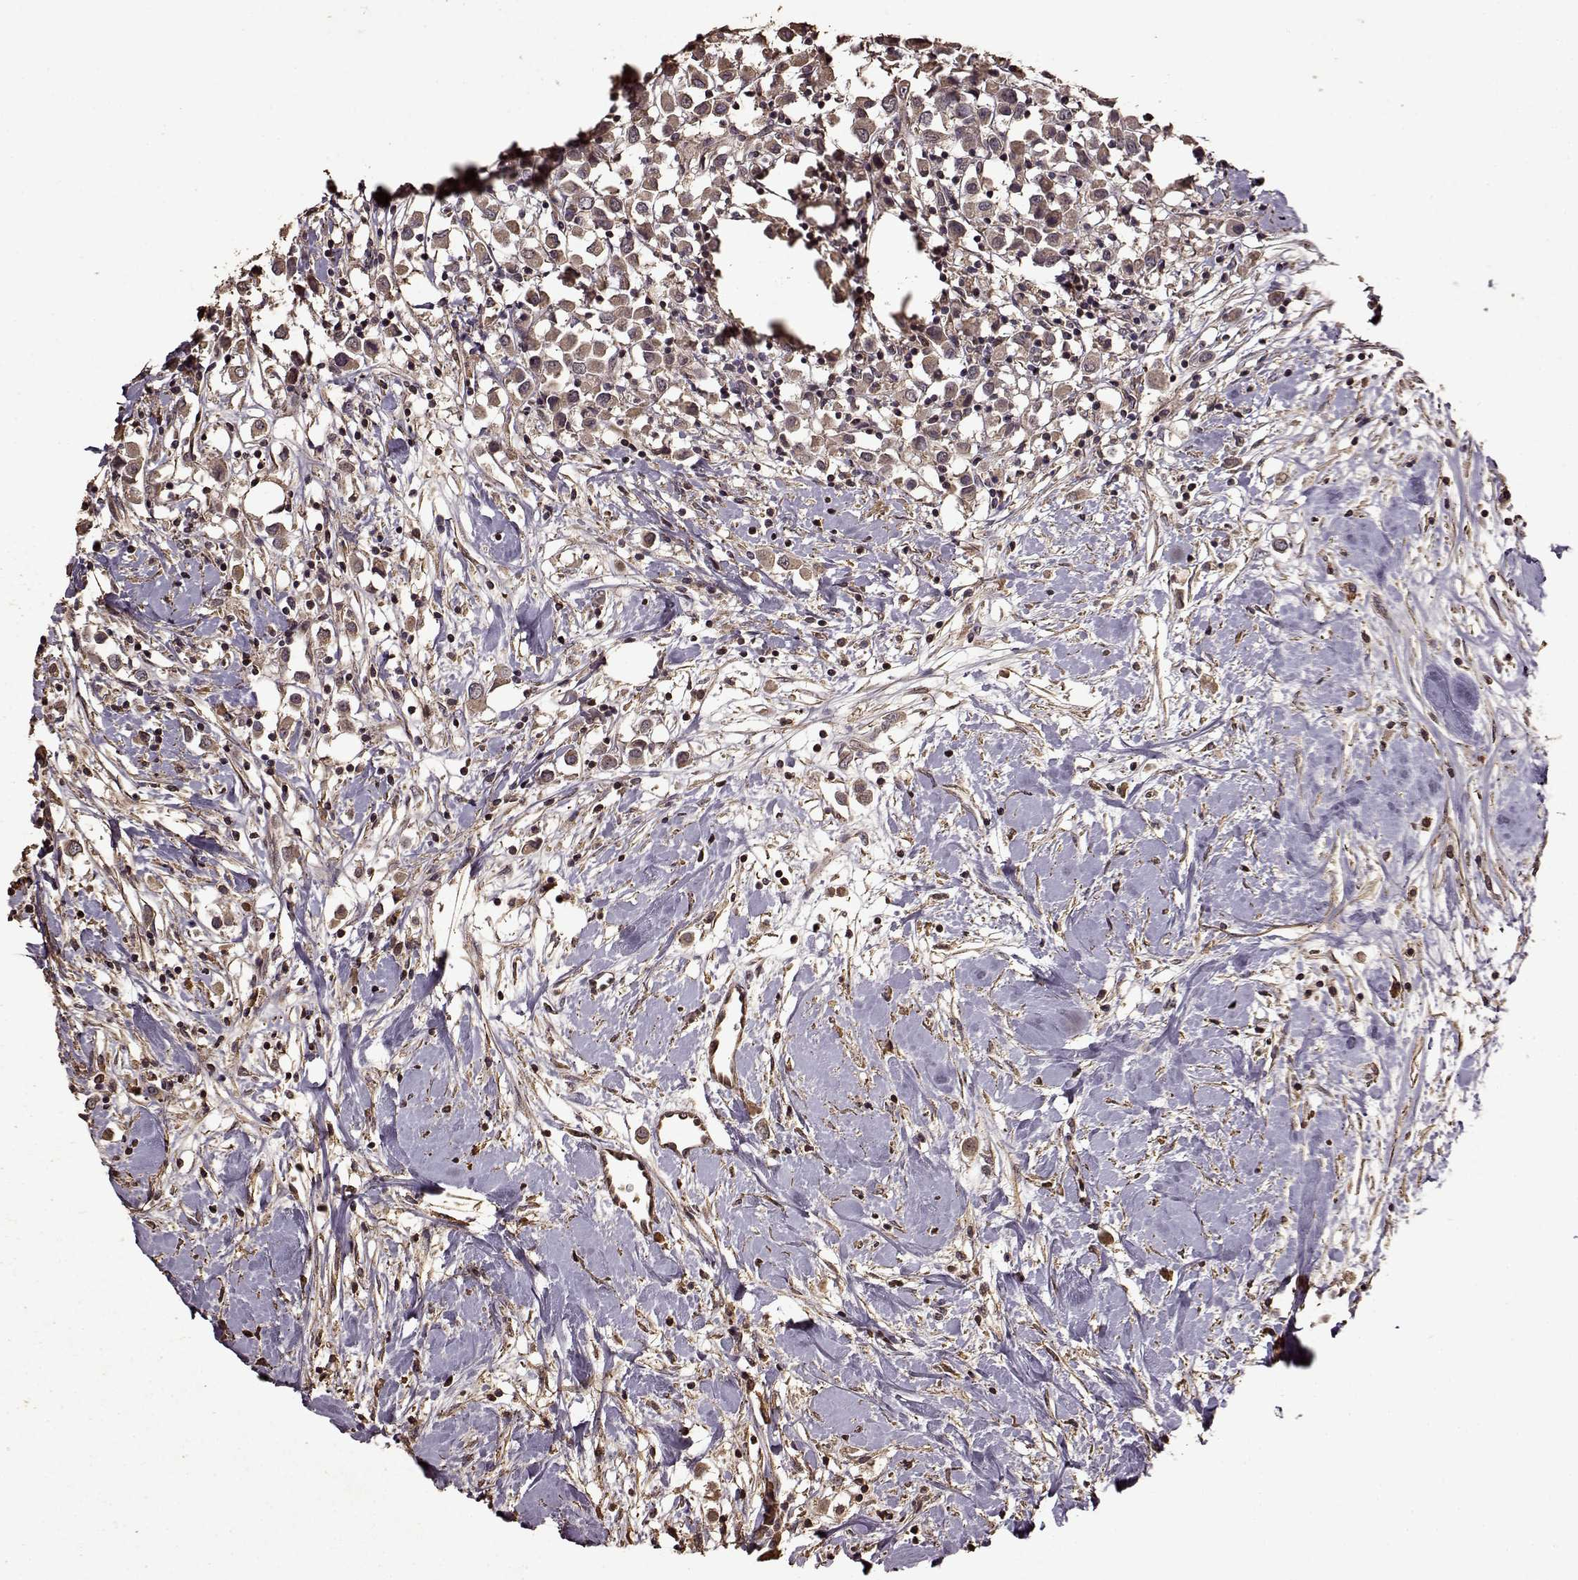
{"staining": {"intensity": "weak", "quantity": ">75%", "location": "cytoplasmic/membranous"}, "tissue": "breast cancer", "cell_type": "Tumor cells", "image_type": "cancer", "snomed": [{"axis": "morphology", "description": "Duct carcinoma"}, {"axis": "topography", "description": "Breast"}], "caption": "An immunohistochemistry histopathology image of tumor tissue is shown. Protein staining in brown highlights weak cytoplasmic/membranous positivity in breast cancer (infiltrating ductal carcinoma) within tumor cells.", "gene": "FBXW11", "patient": {"sex": "female", "age": 61}}